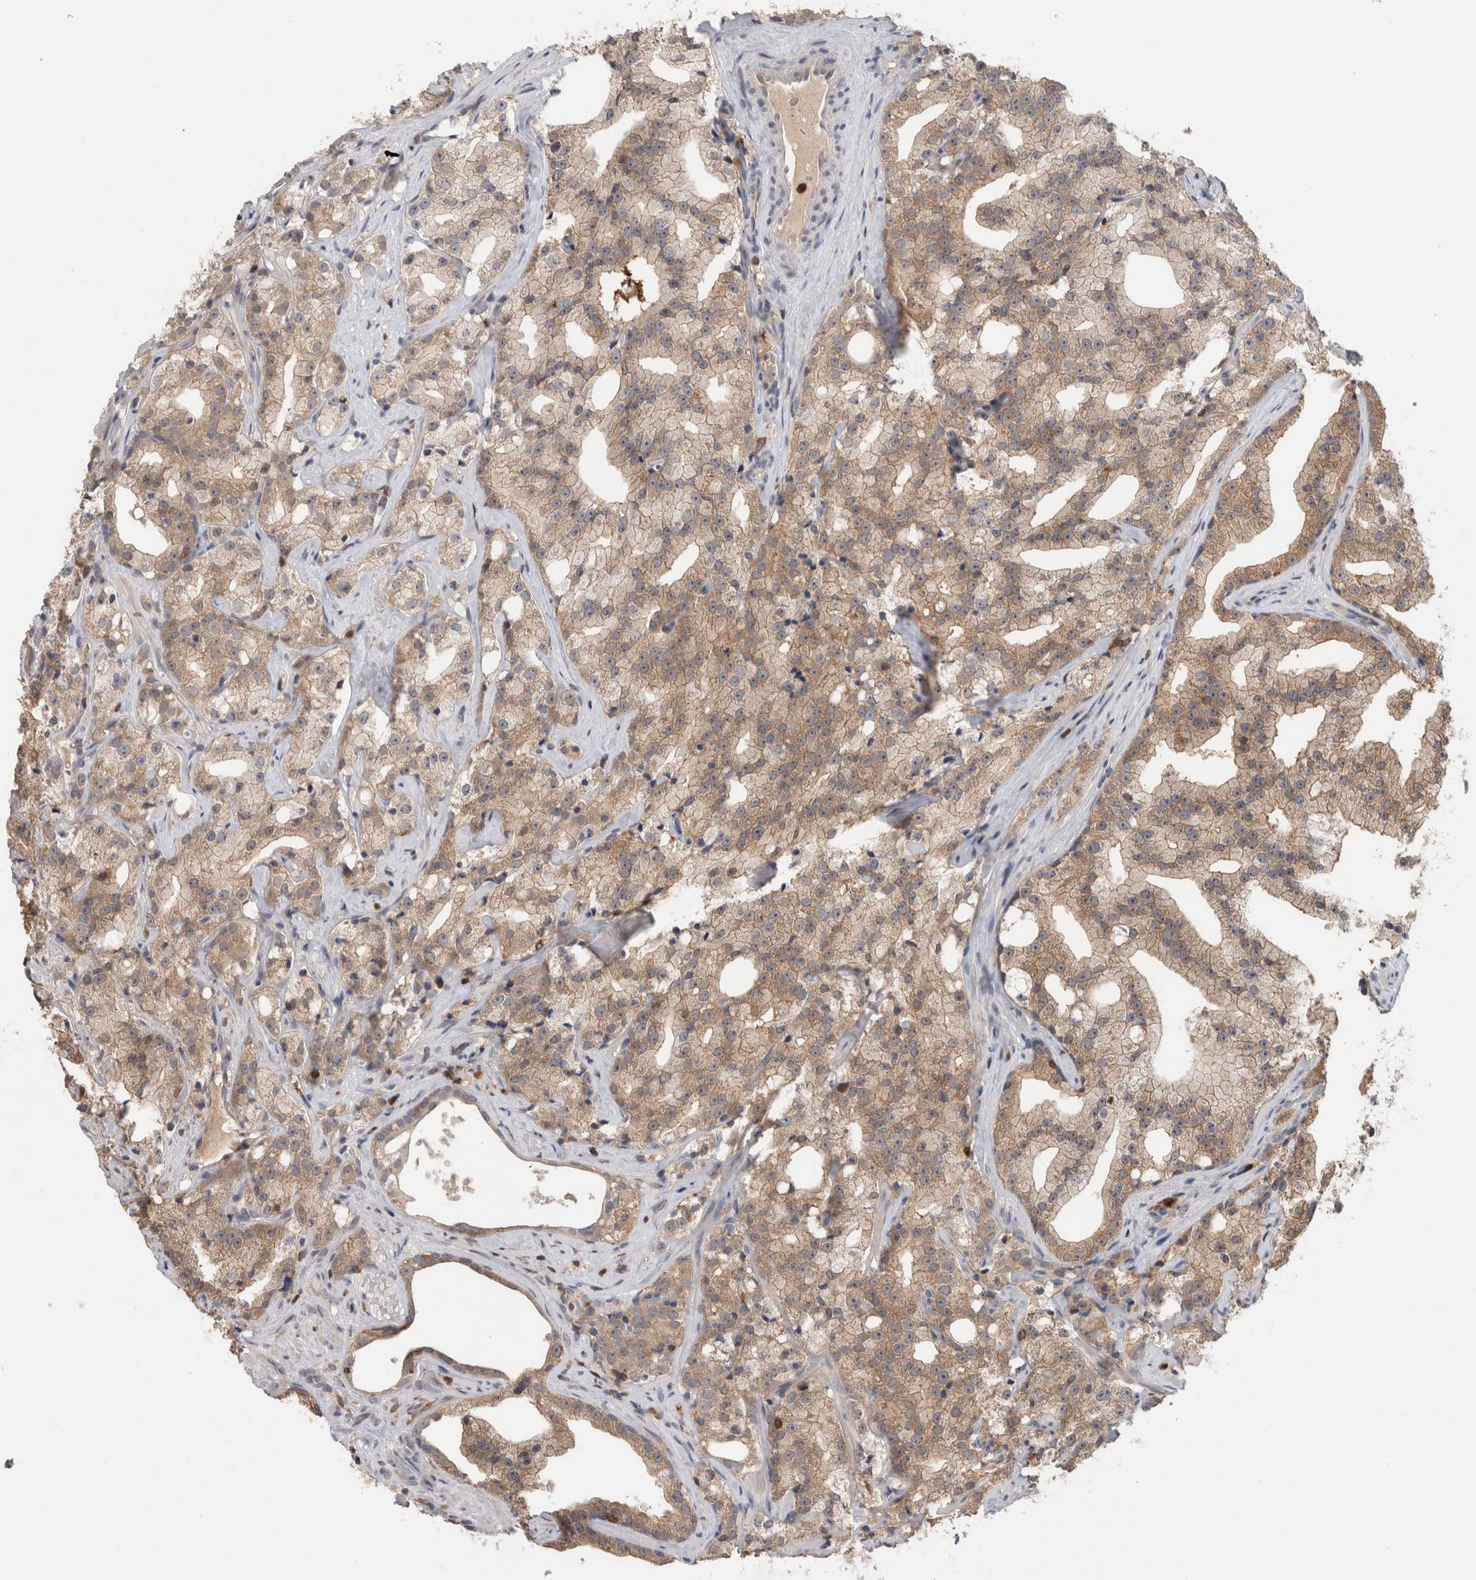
{"staining": {"intensity": "weak", "quantity": ">75%", "location": "cytoplasmic/membranous"}, "tissue": "prostate cancer", "cell_type": "Tumor cells", "image_type": "cancer", "snomed": [{"axis": "morphology", "description": "Adenocarcinoma, High grade"}, {"axis": "topography", "description": "Prostate"}], "caption": "Prostate adenocarcinoma (high-grade) stained for a protein exhibits weak cytoplasmic/membranous positivity in tumor cells.", "gene": "GFRA2", "patient": {"sex": "male", "age": 64}}